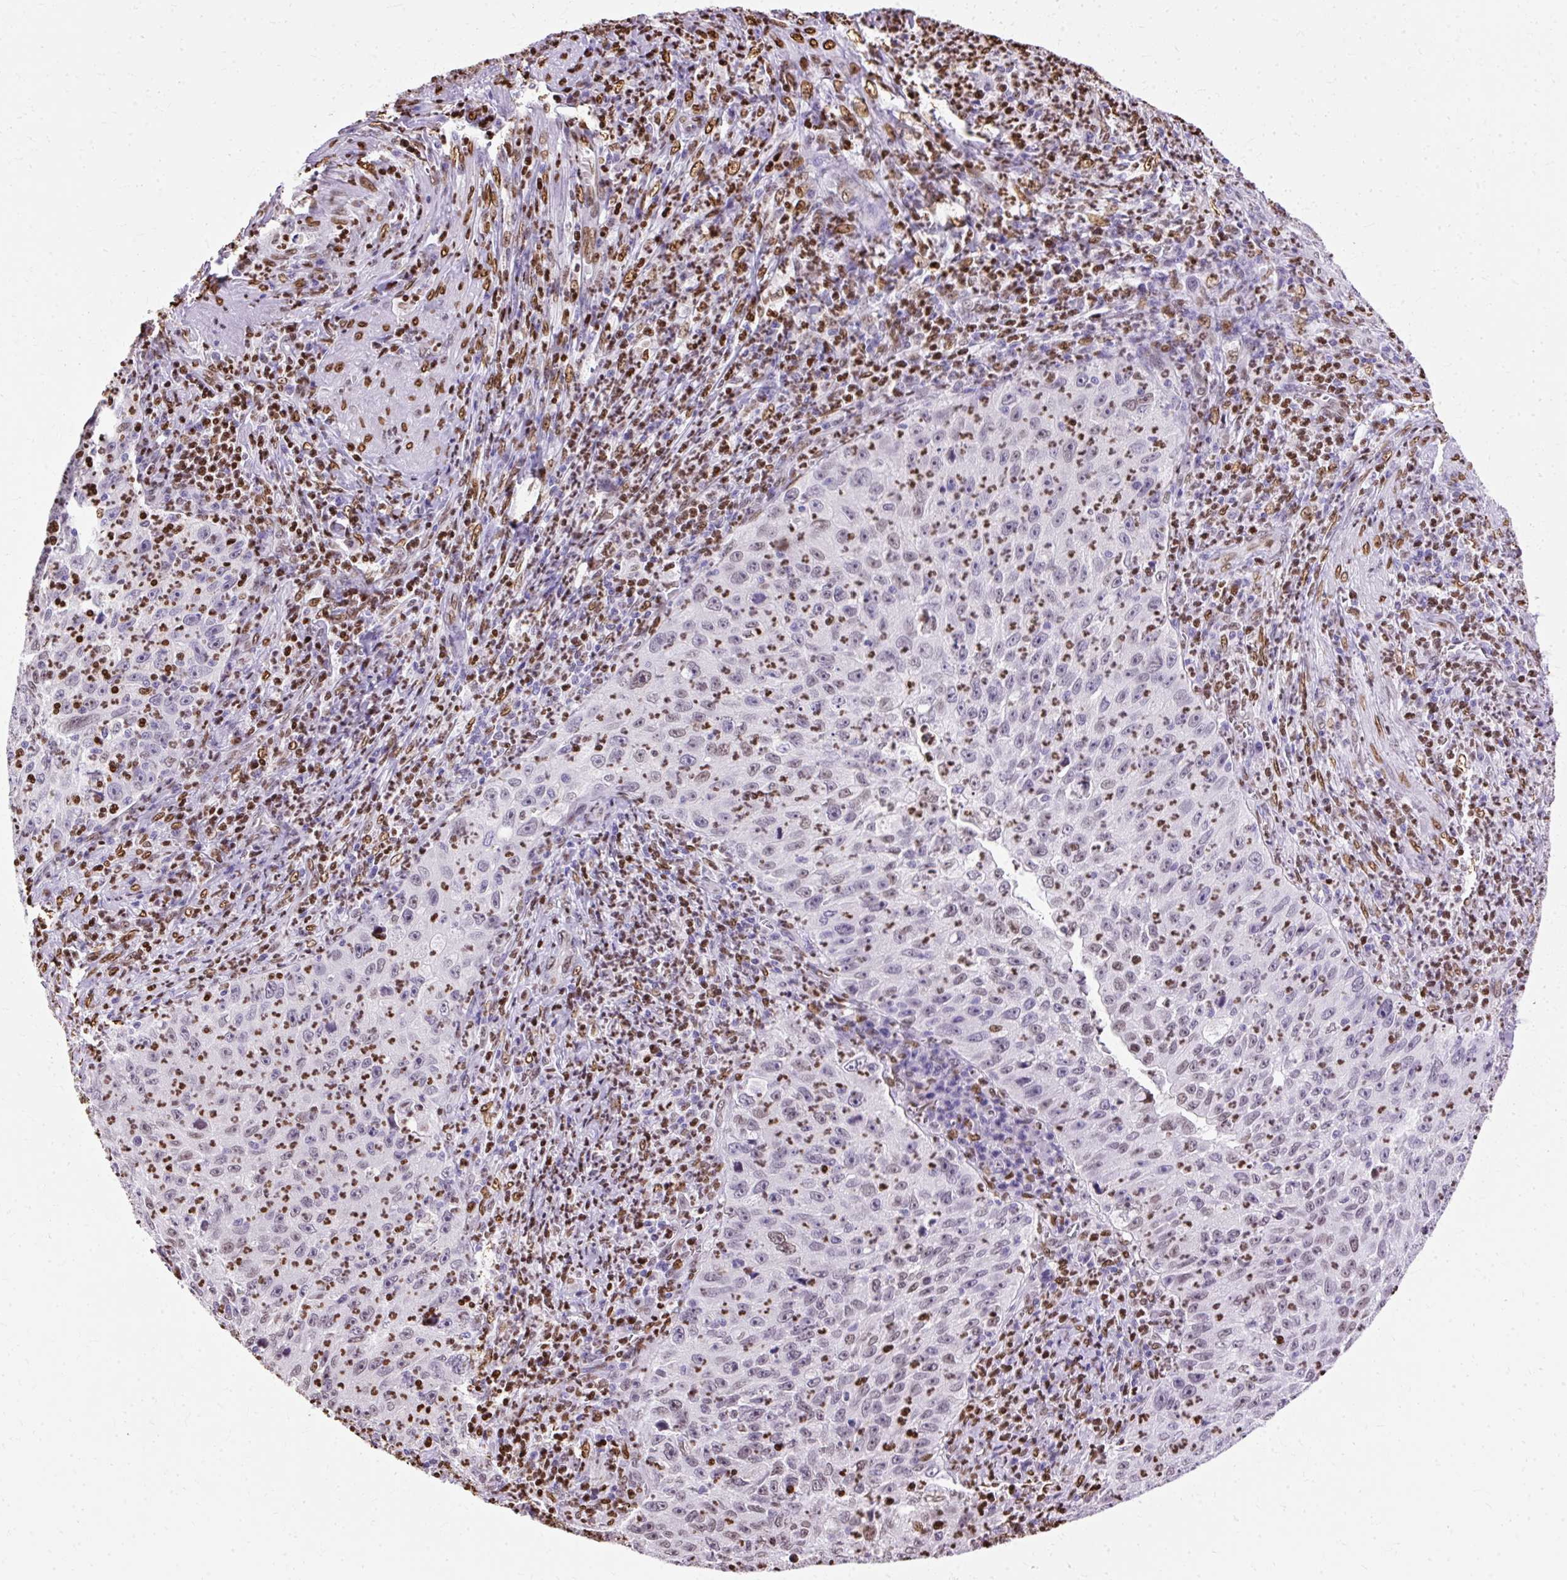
{"staining": {"intensity": "weak", "quantity": "25%-75%", "location": "nuclear"}, "tissue": "cervical cancer", "cell_type": "Tumor cells", "image_type": "cancer", "snomed": [{"axis": "morphology", "description": "Squamous cell carcinoma, NOS"}, {"axis": "topography", "description": "Cervix"}], "caption": "This histopathology image shows cervical cancer stained with immunohistochemistry (IHC) to label a protein in brown. The nuclear of tumor cells show weak positivity for the protein. Nuclei are counter-stained blue.", "gene": "TMEM184C", "patient": {"sex": "female", "age": 30}}